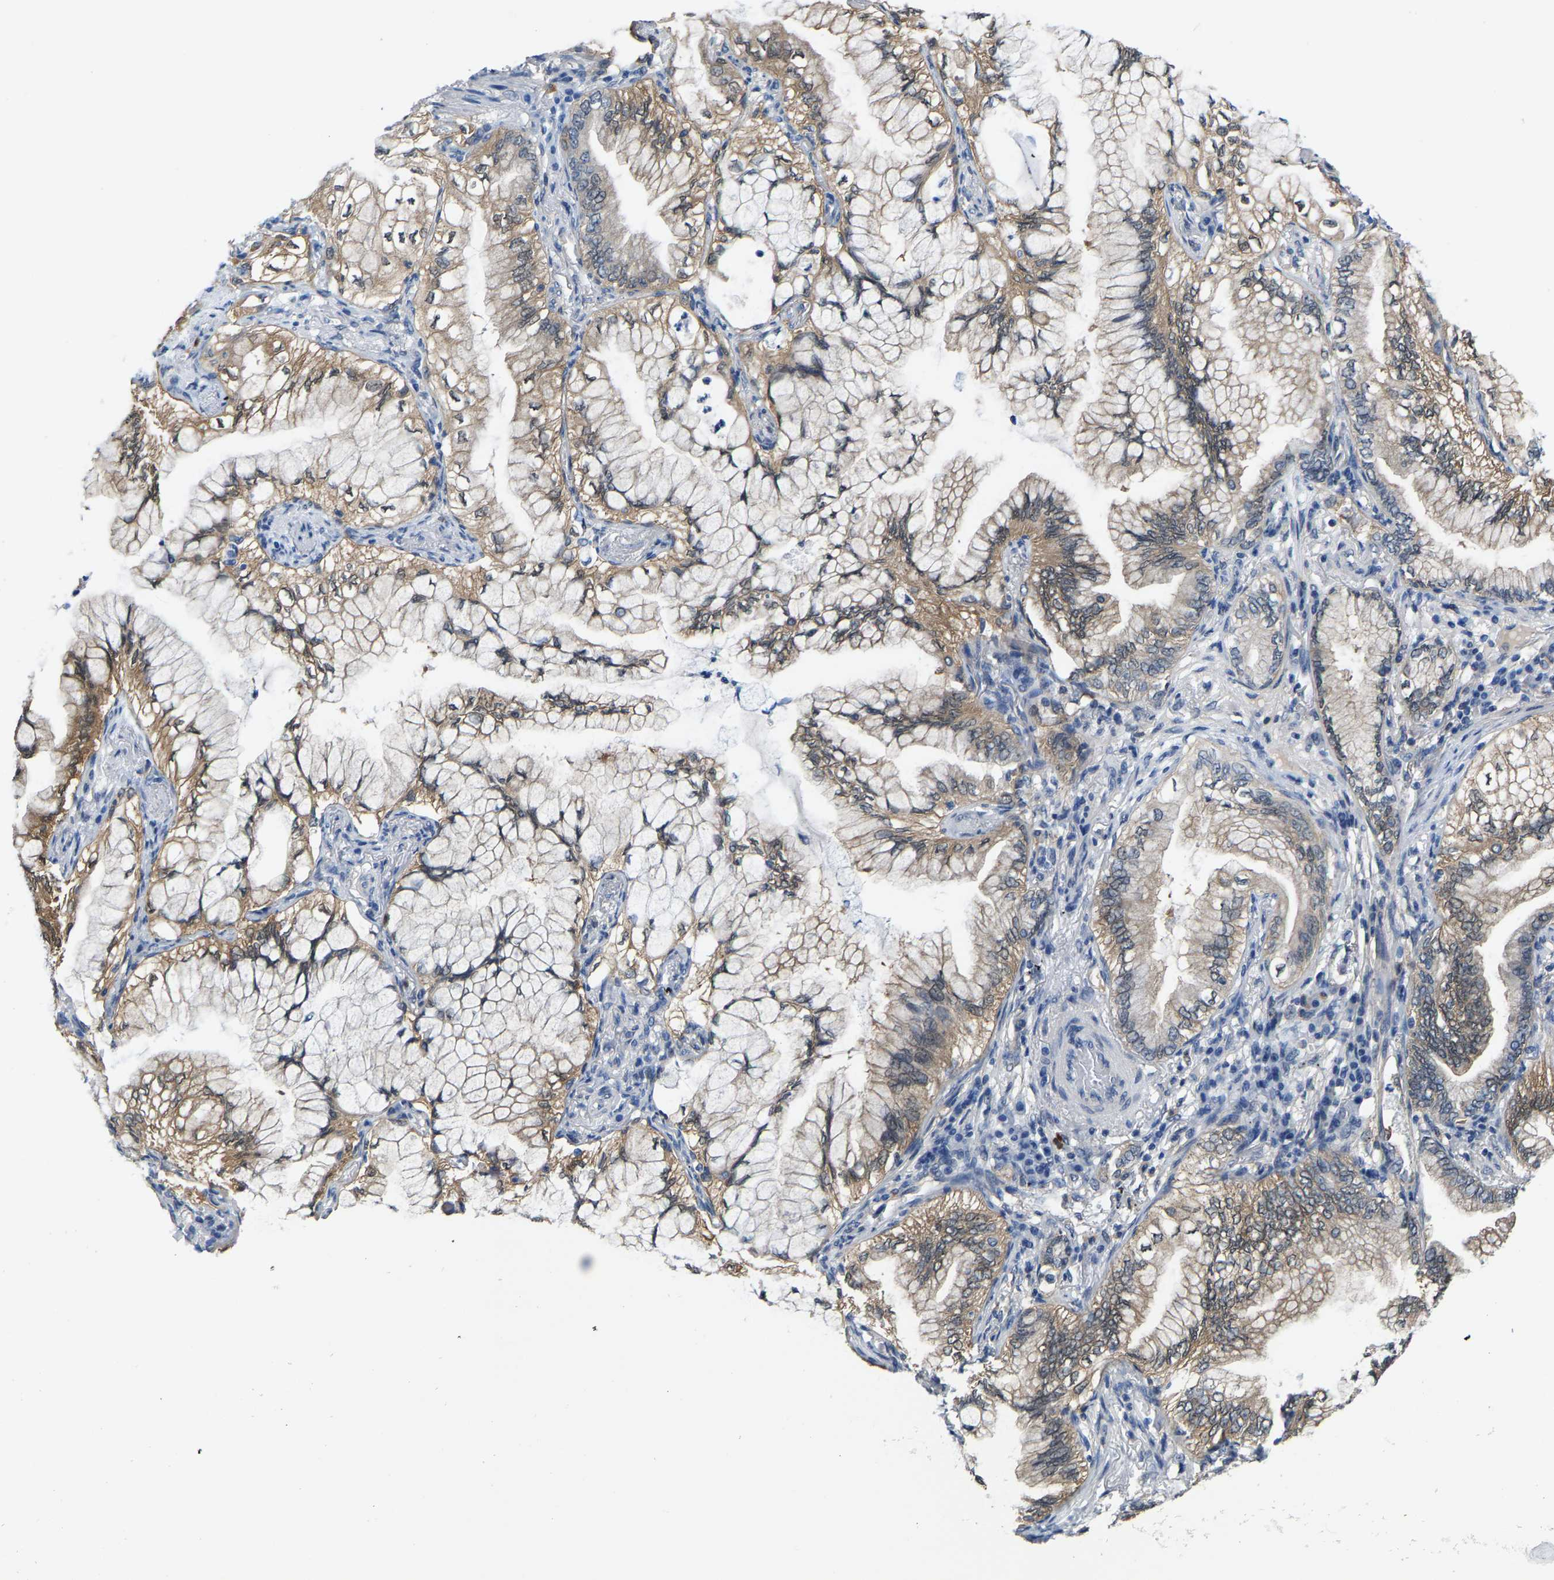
{"staining": {"intensity": "moderate", "quantity": ">75%", "location": "cytoplasmic/membranous"}, "tissue": "lung cancer", "cell_type": "Tumor cells", "image_type": "cancer", "snomed": [{"axis": "morphology", "description": "Adenocarcinoma, NOS"}, {"axis": "topography", "description": "Lung"}], "caption": "Immunohistochemistry (IHC) (DAB (3,3'-diaminobenzidine)) staining of human lung cancer reveals moderate cytoplasmic/membranous protein expression in about >75% of tumor cells.", "gene": "SSH3", "patient": {"sex": "female", "age": 70}}